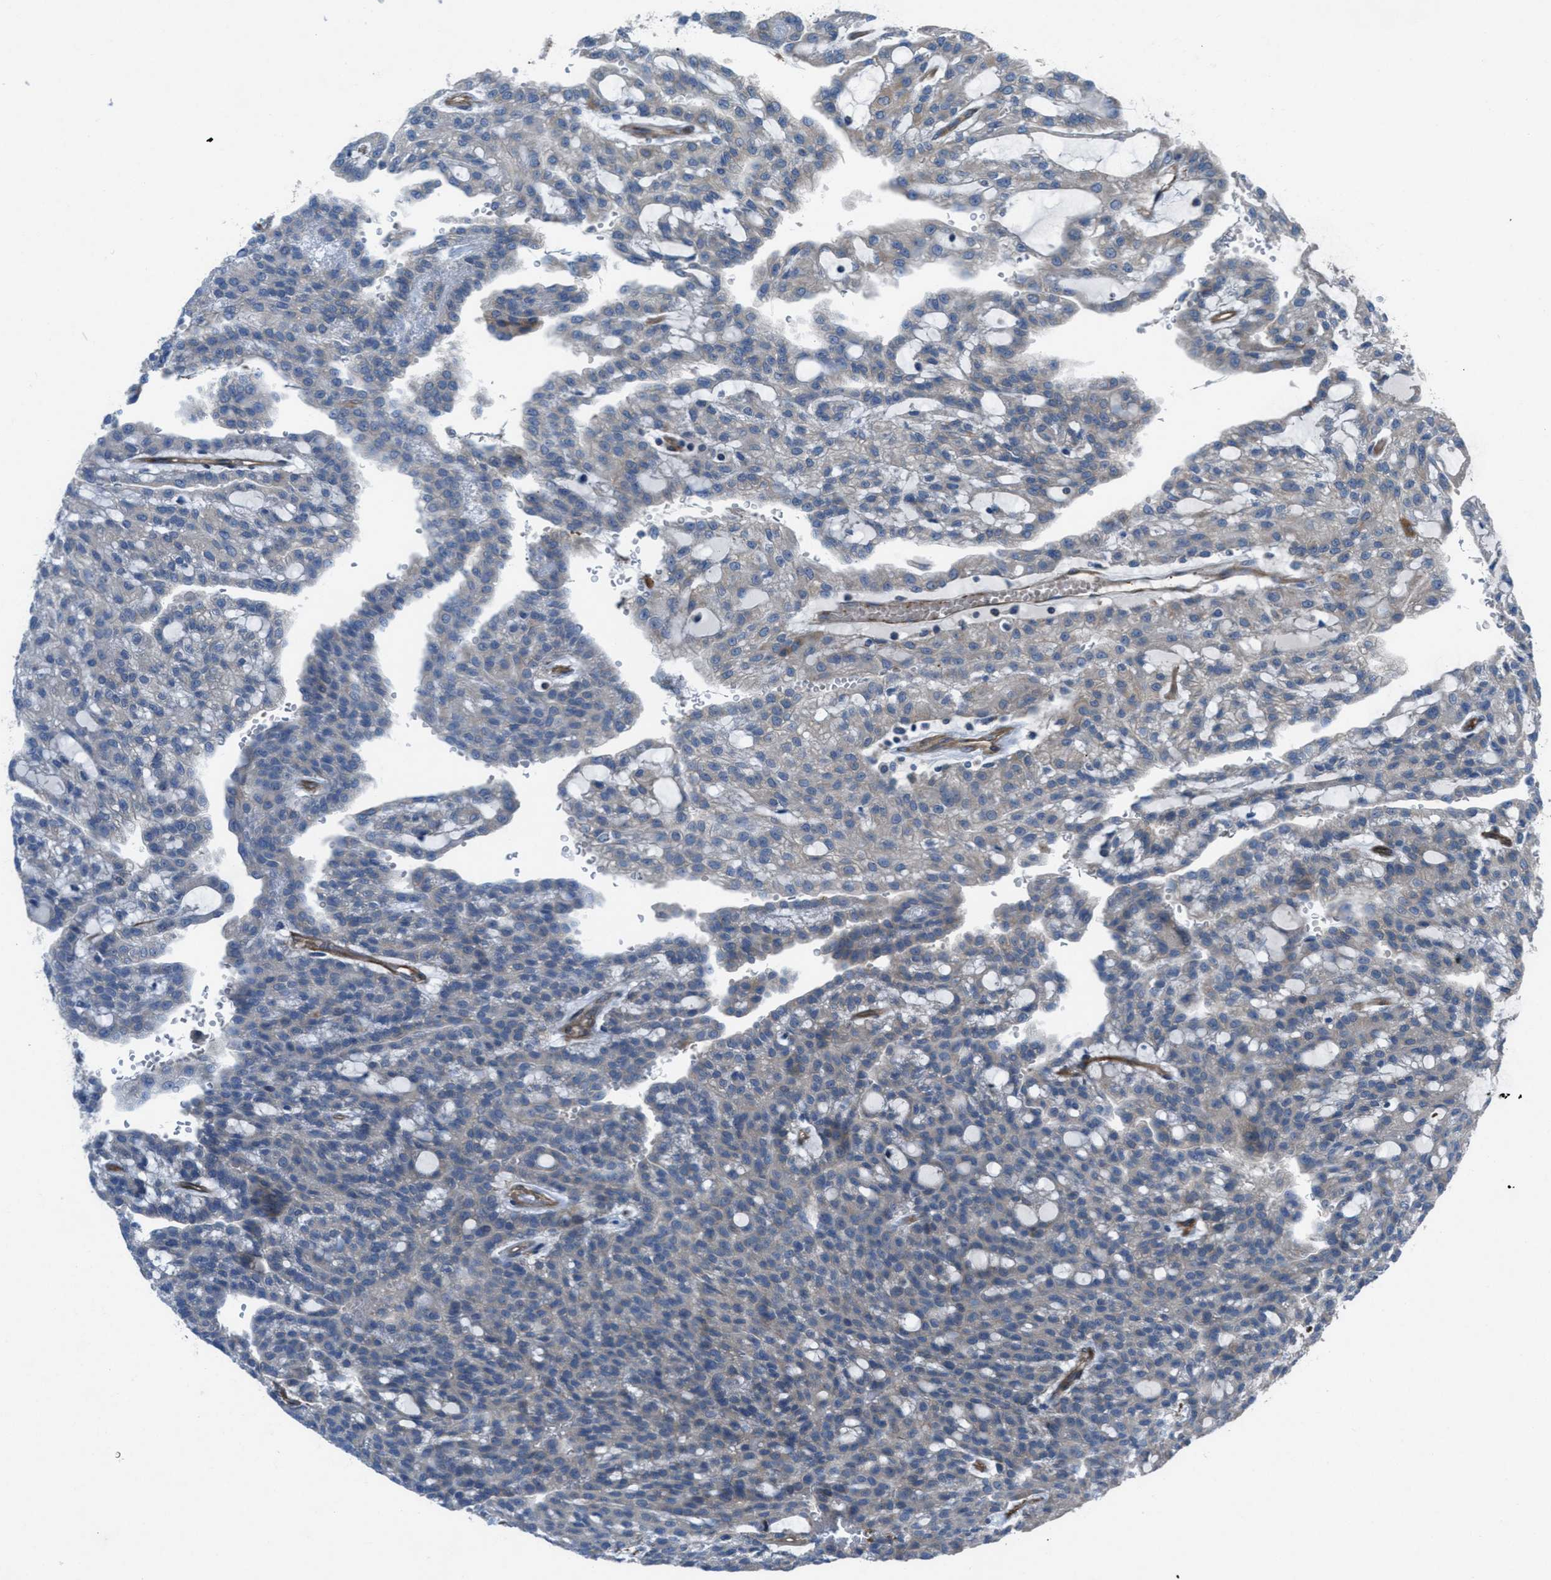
{"staining": {"intensity": "weak", "quantity": "<25%", "location": "cytoplasmic/membranous"}, "tissue": "renal cancer", "cell_type": "Tumor cells", "image_type": "cancer", "snomed": [{"axis": "morphology", "description": "Adenocarcinoma, NOS"}, {"axis": "topography", "description": "Kidney"}], "caption": "This is an immunohistochemistry photomicrograph of renal cancer (adenocarcinoma). There is no staining in tumor cells.", "gene": "SLC6A9", "patient": {"sex": "male", "age": 63}}